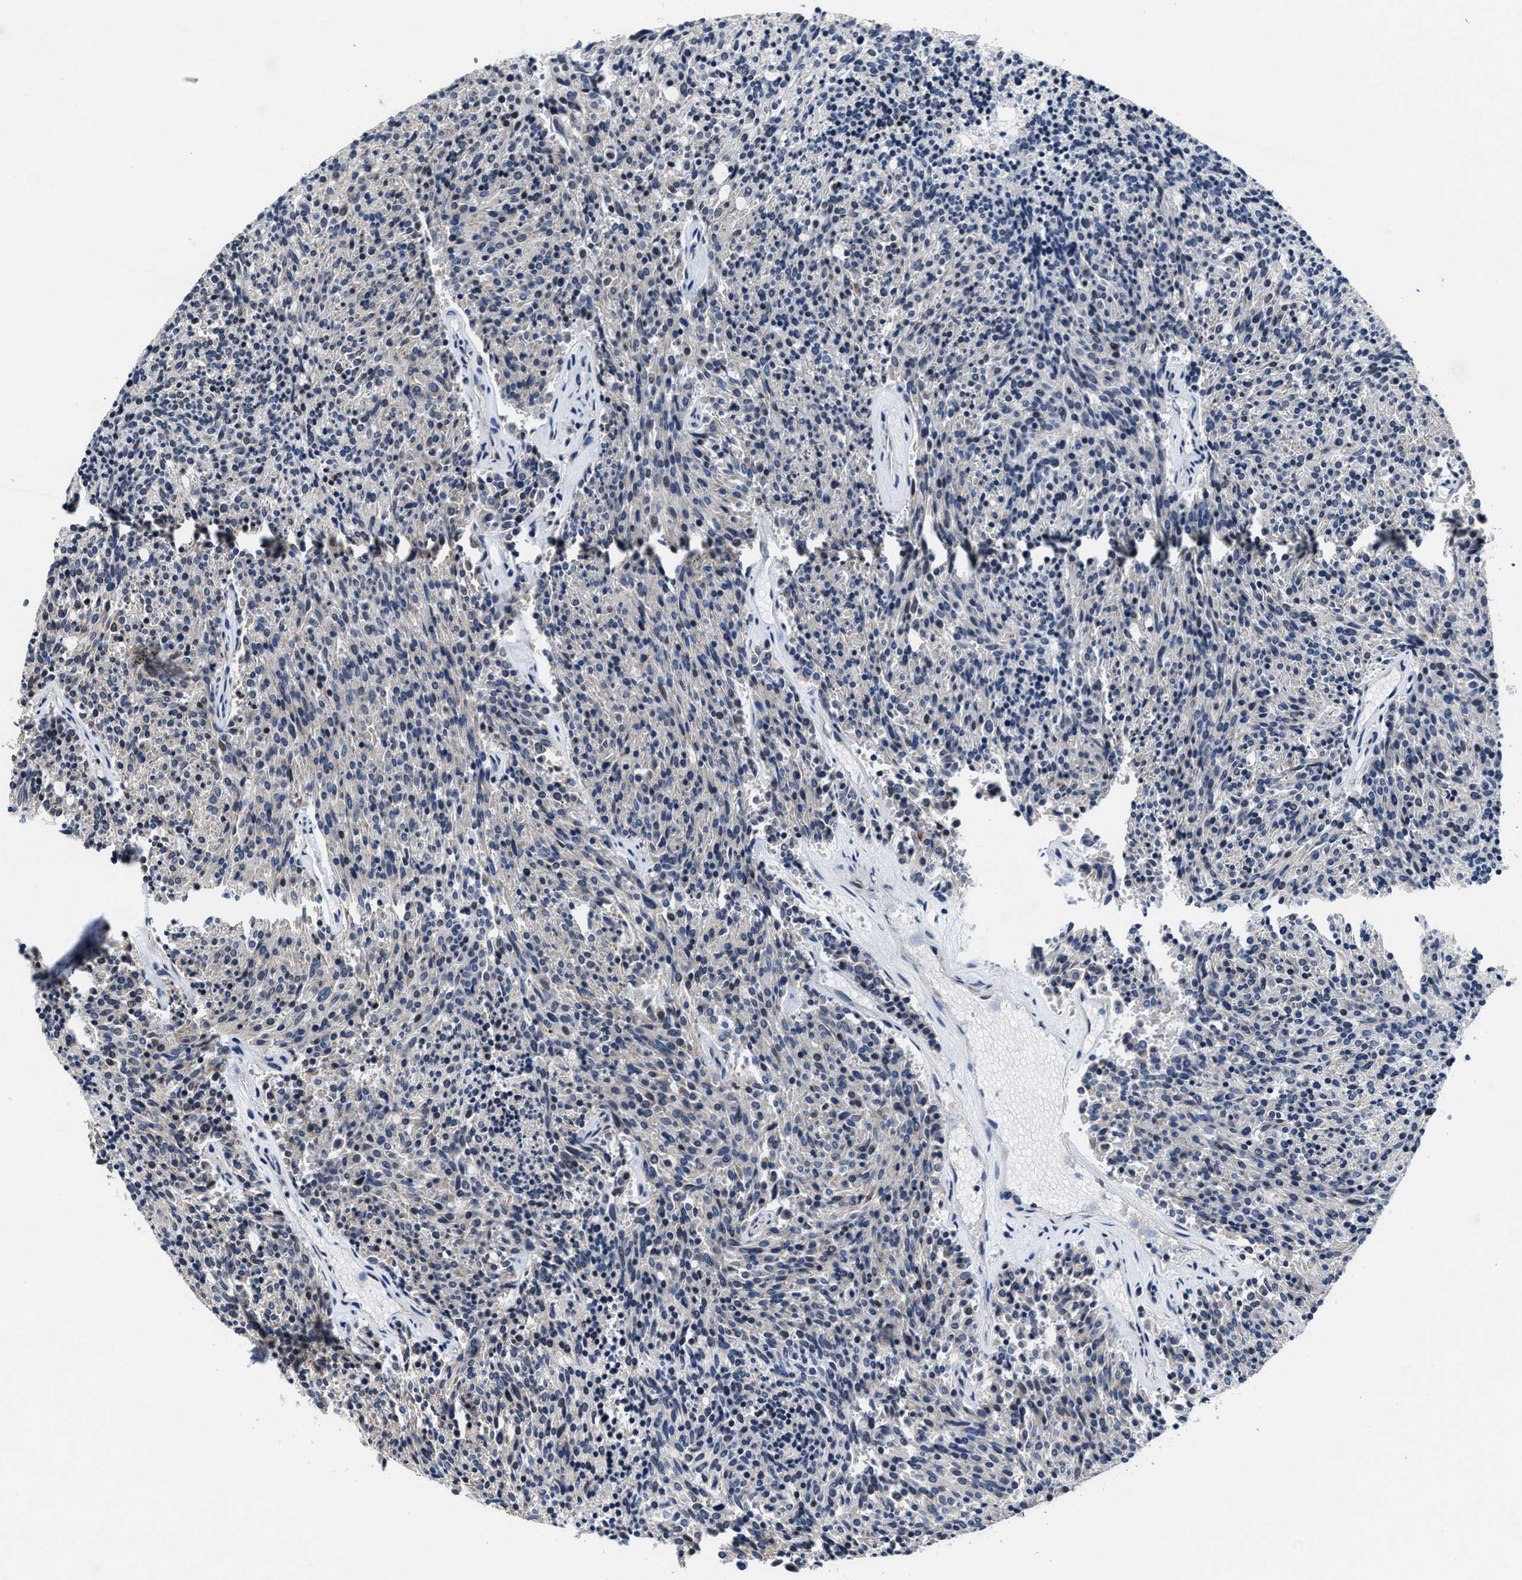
{"staining": {"intensity": "negative", "quantity": "none", "location": "none"}, "tissue": "carcinoid", "cell_type": "Tumor cells", "image_type": "cancer", "snomed": [{"axis": "morphology", "description": "Carcinoid, malignant, NOS"}, {"axis": "topography", "description": "Pancreas"}], "caption": "High magnification brightfield microscopy of carcinoid stained with DAB (3,3'-diaminobenzidine) (brown) and counterstained with hematoxylin (blue): tumor cells show no significant expression.", "gene": "TMEM53", "patient": {"sex": "female", "age": 54}}